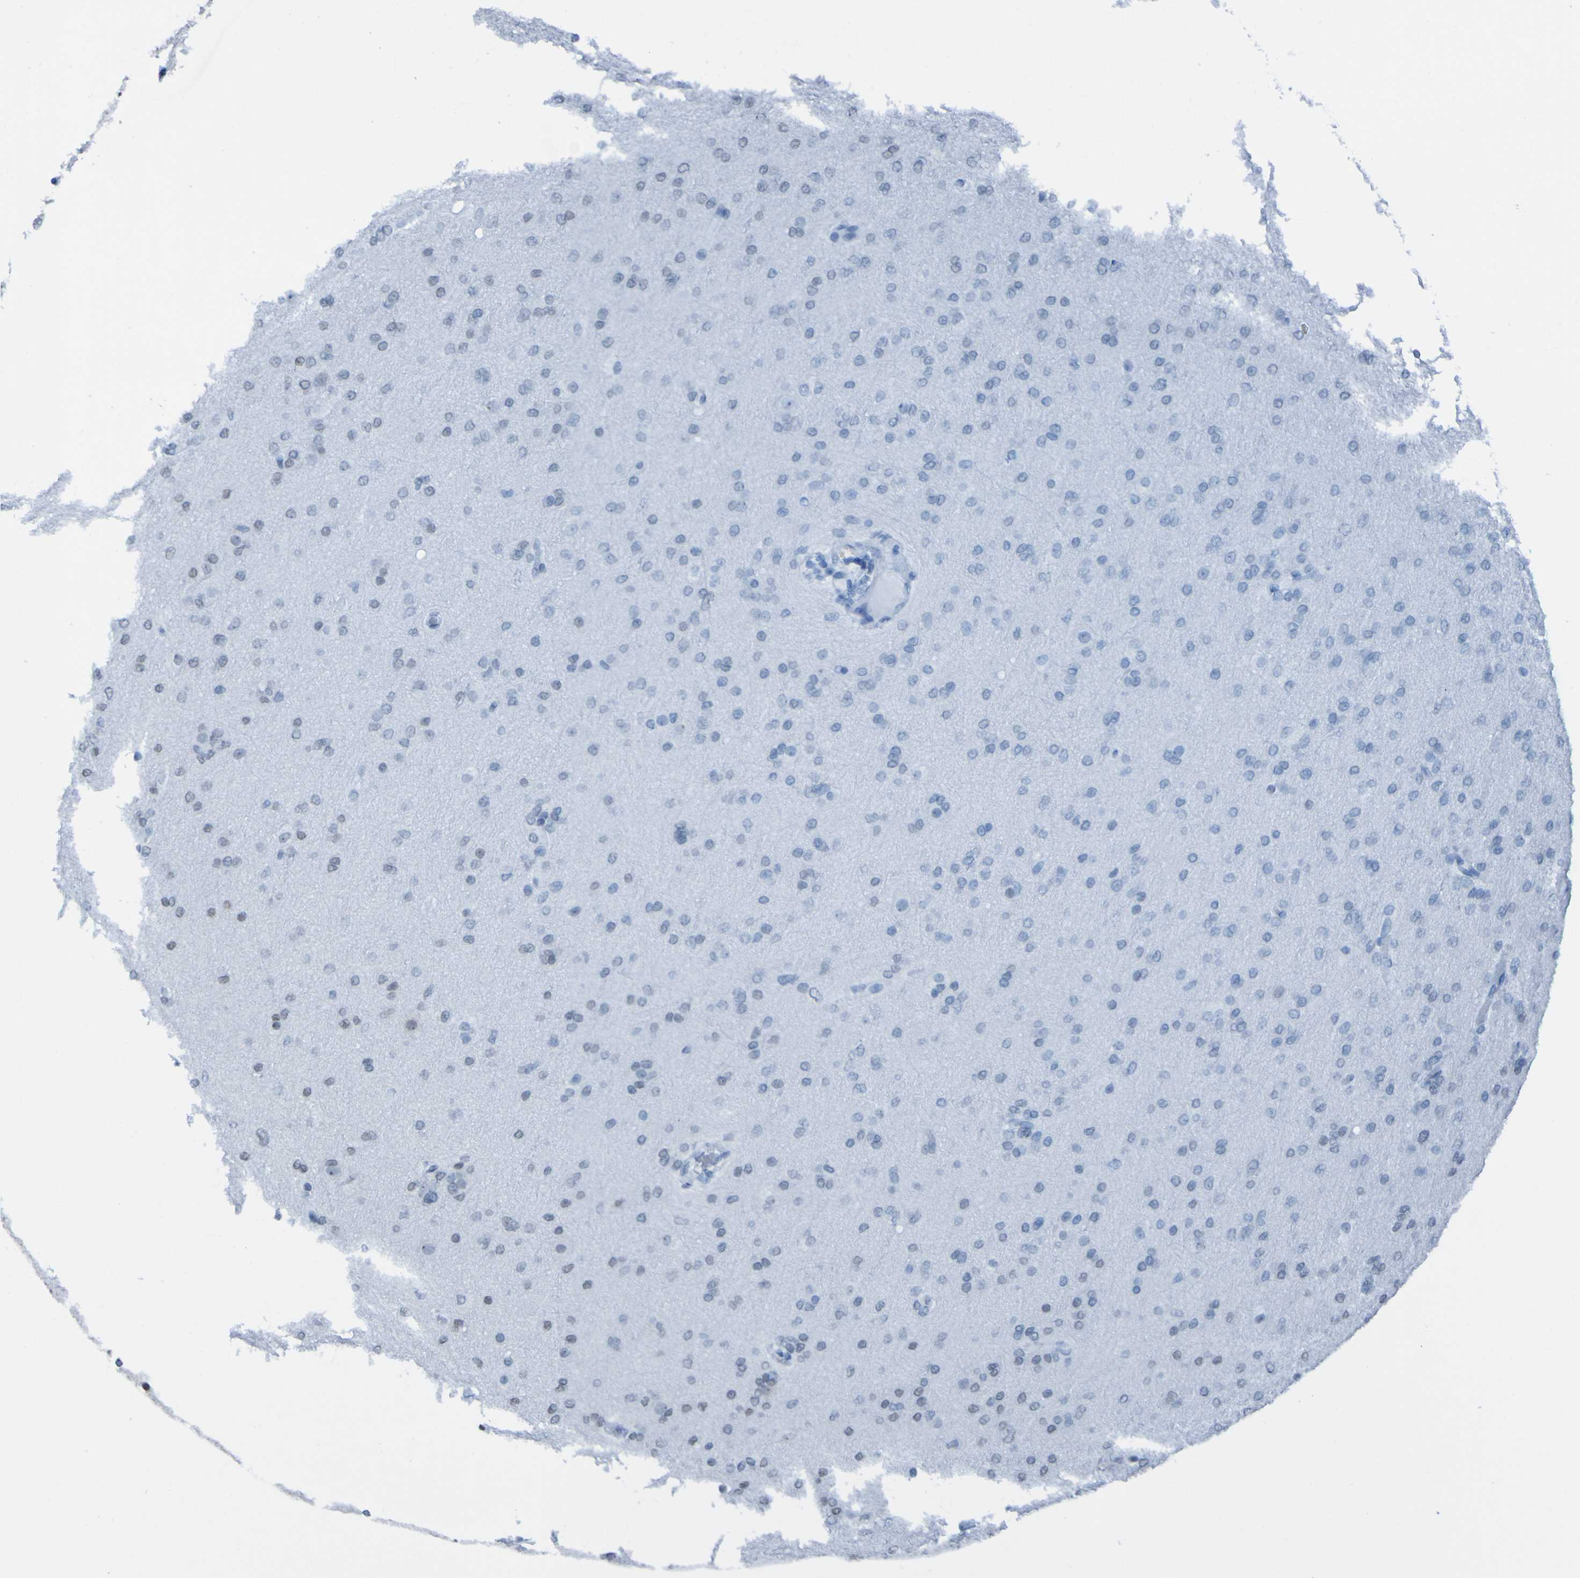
{"staining": {"intensity": "negative", "quantity": "none", "location": "none"}, "tissue": "glioma", "cell_type": "Tumor cells", "image_type": "cancer", "snomed": [{"axis": "morphology", "description": "Glioma, malignant, High grade"}, {"axis": "topography", "description": "Cerebral cortex"}], "caption": "An immunohistochemistry (IHC) micrograph of glioma is shown. There is no staining in tumor cells of glioma. The staining was performed using DAB to visualize the protein expression in brown, while the nuclei were stained in blue with hematoxylin (Magnification: 20x).", "gene": "PHF2", "patient": {"sex": "female", "age": 36}}